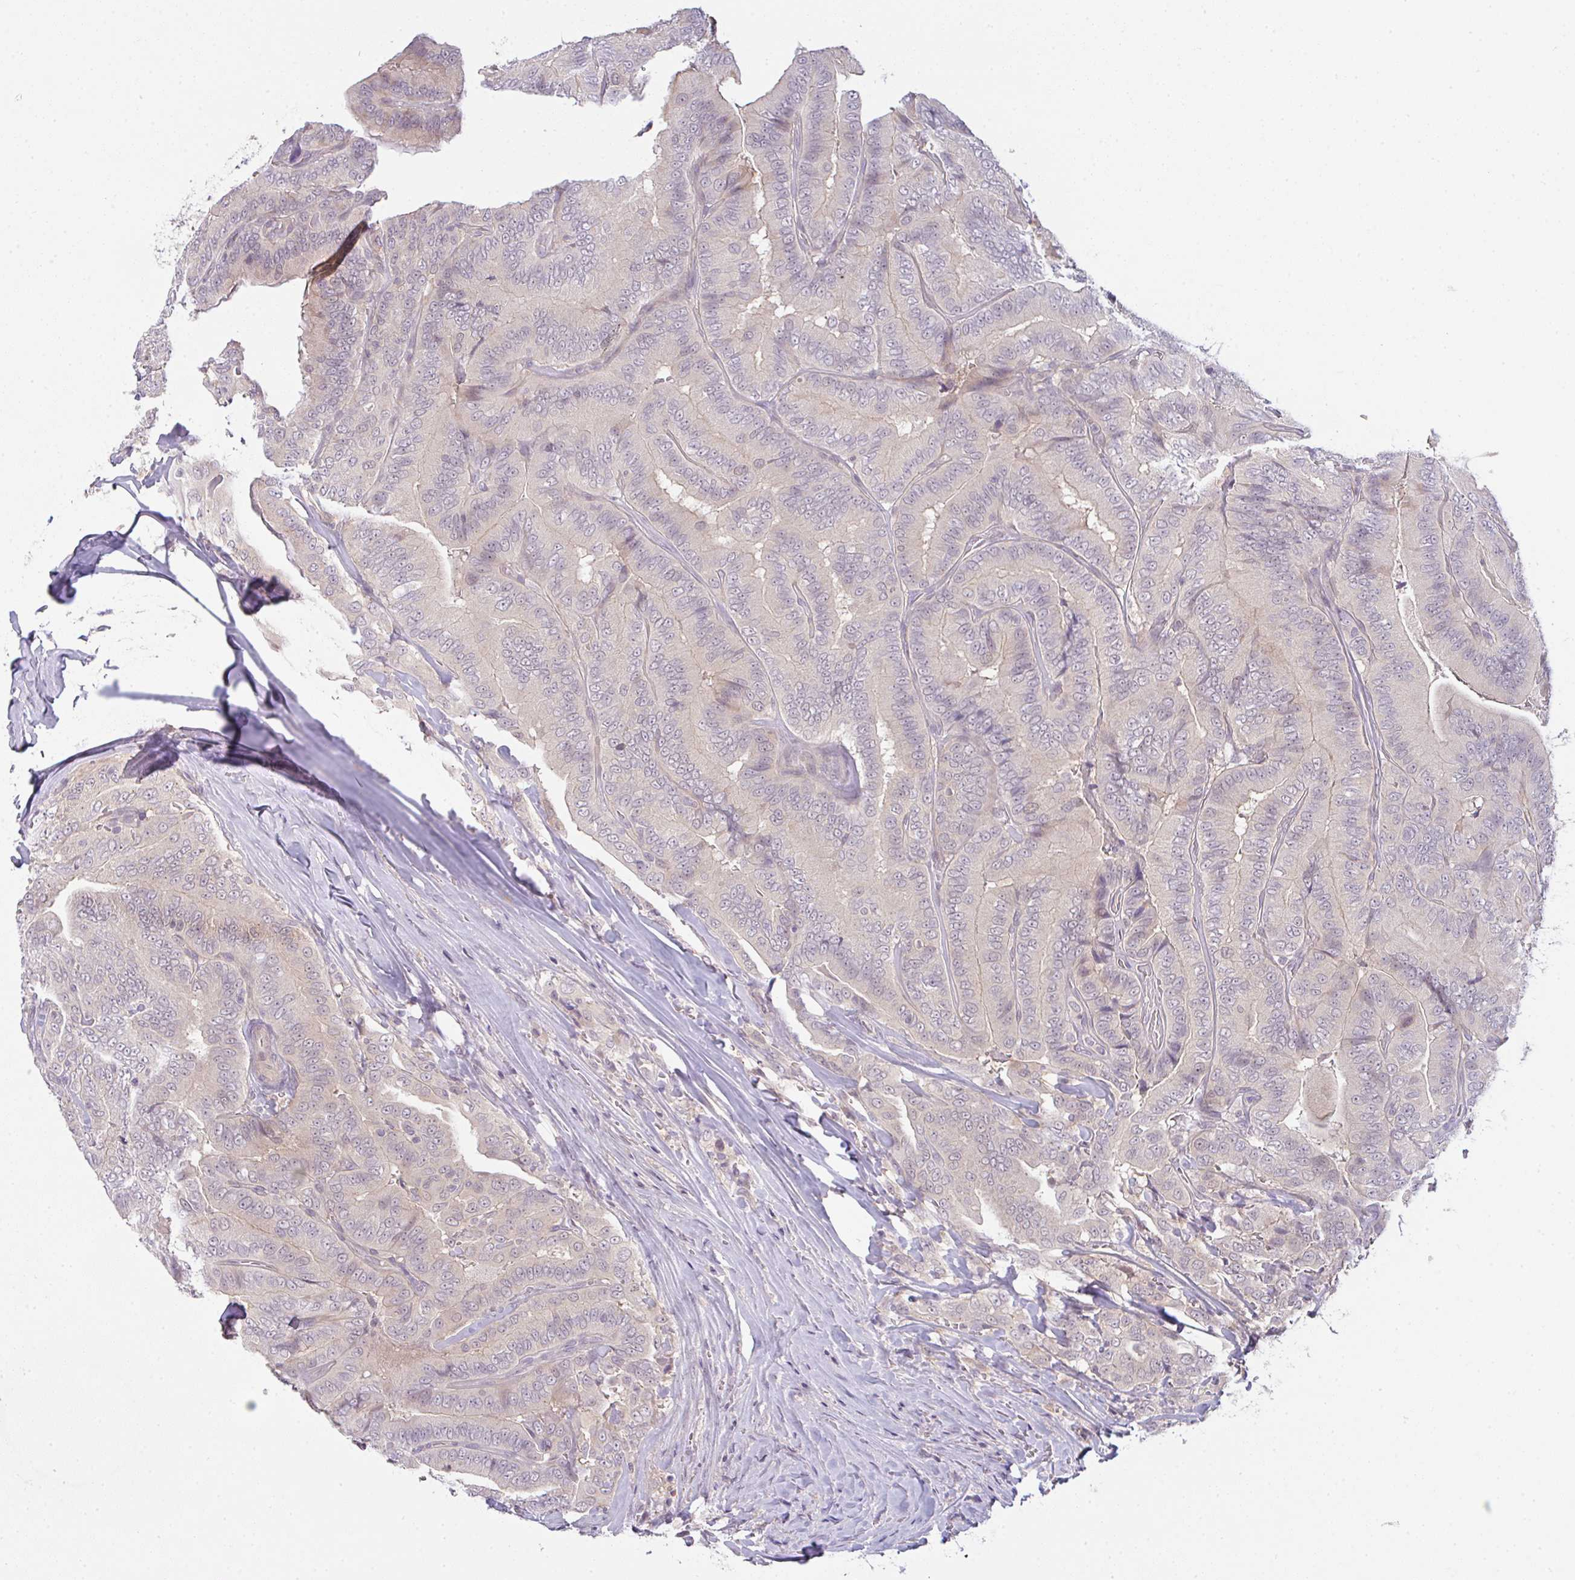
{"staining": {"intensity": "negative", "quantity": "none", "location": "none"}, "tissue": "thyroid cancer", "cell_type": "Tumor cells", "image_type": "cancer", "snomed": [{"axis": "morphology", "description": "Papillary adenocarcinoma, NOS"}, {"axis": "topography", "description": "Thyroid gland"}], "caption": "Tumor cells are negative for brown protein staining in thyroid papillary adenocarcinoma.", "gene": "CSE1L", "patient": {"sex": "male", "age": 61}}